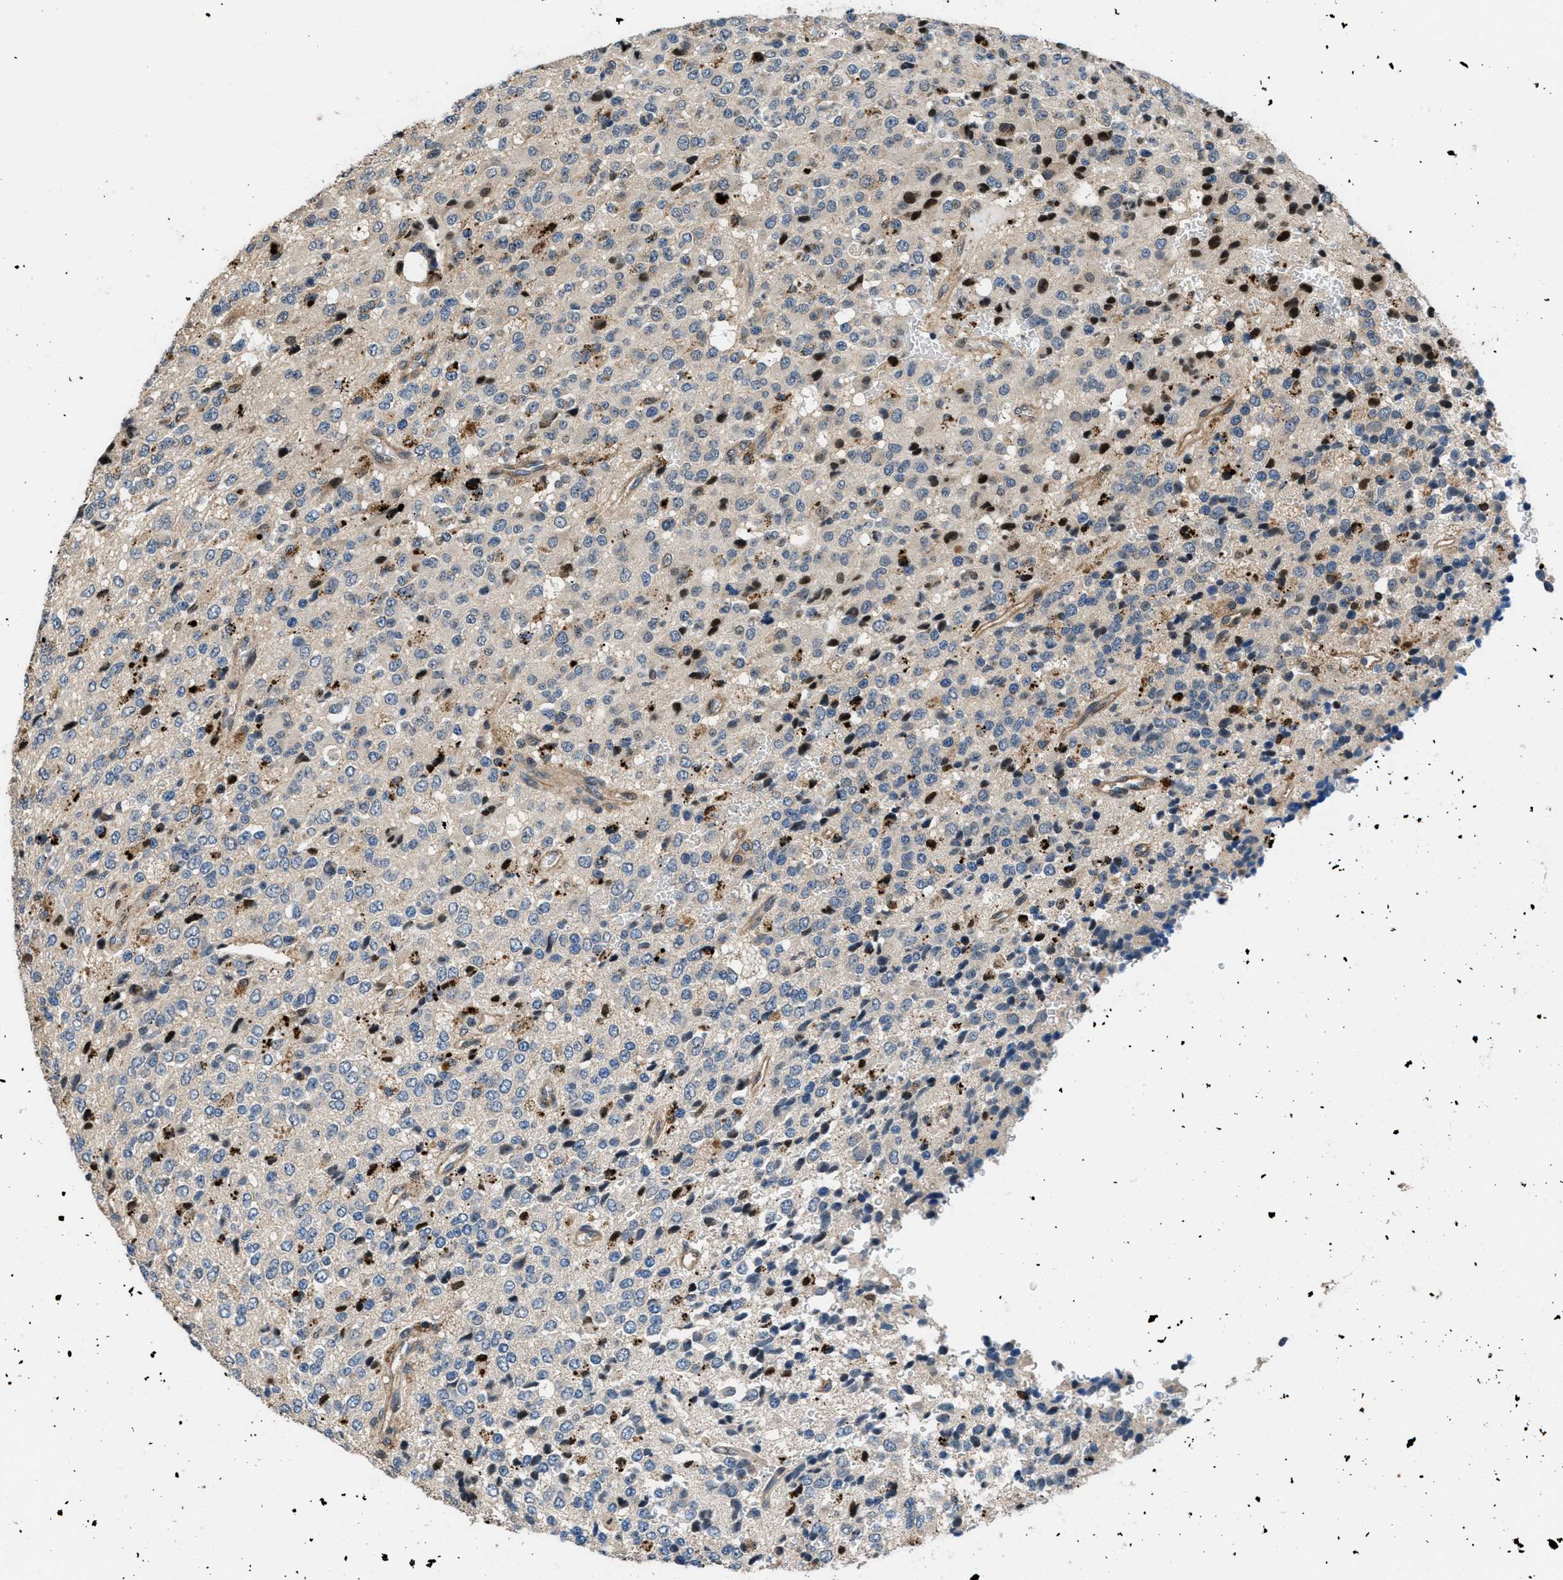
{"staining": {"intensity": "negative", "quantity": "none", "location": "none"}, "tissue": "glioma", "cell_type": "Tumor cells", "image_type": "cancer", "snomed": [{"axis": "morphology", "description": "Glioma, malignant, High grade"}, {"axis": "topography", "description": "pancreas cauda"}], "caption": "DAB immunohistochemical staining of human glioma exhibits no significant staining in tumor cells.", "gene": "CTBS", "patient": {"sex": "male", "age": 60}}